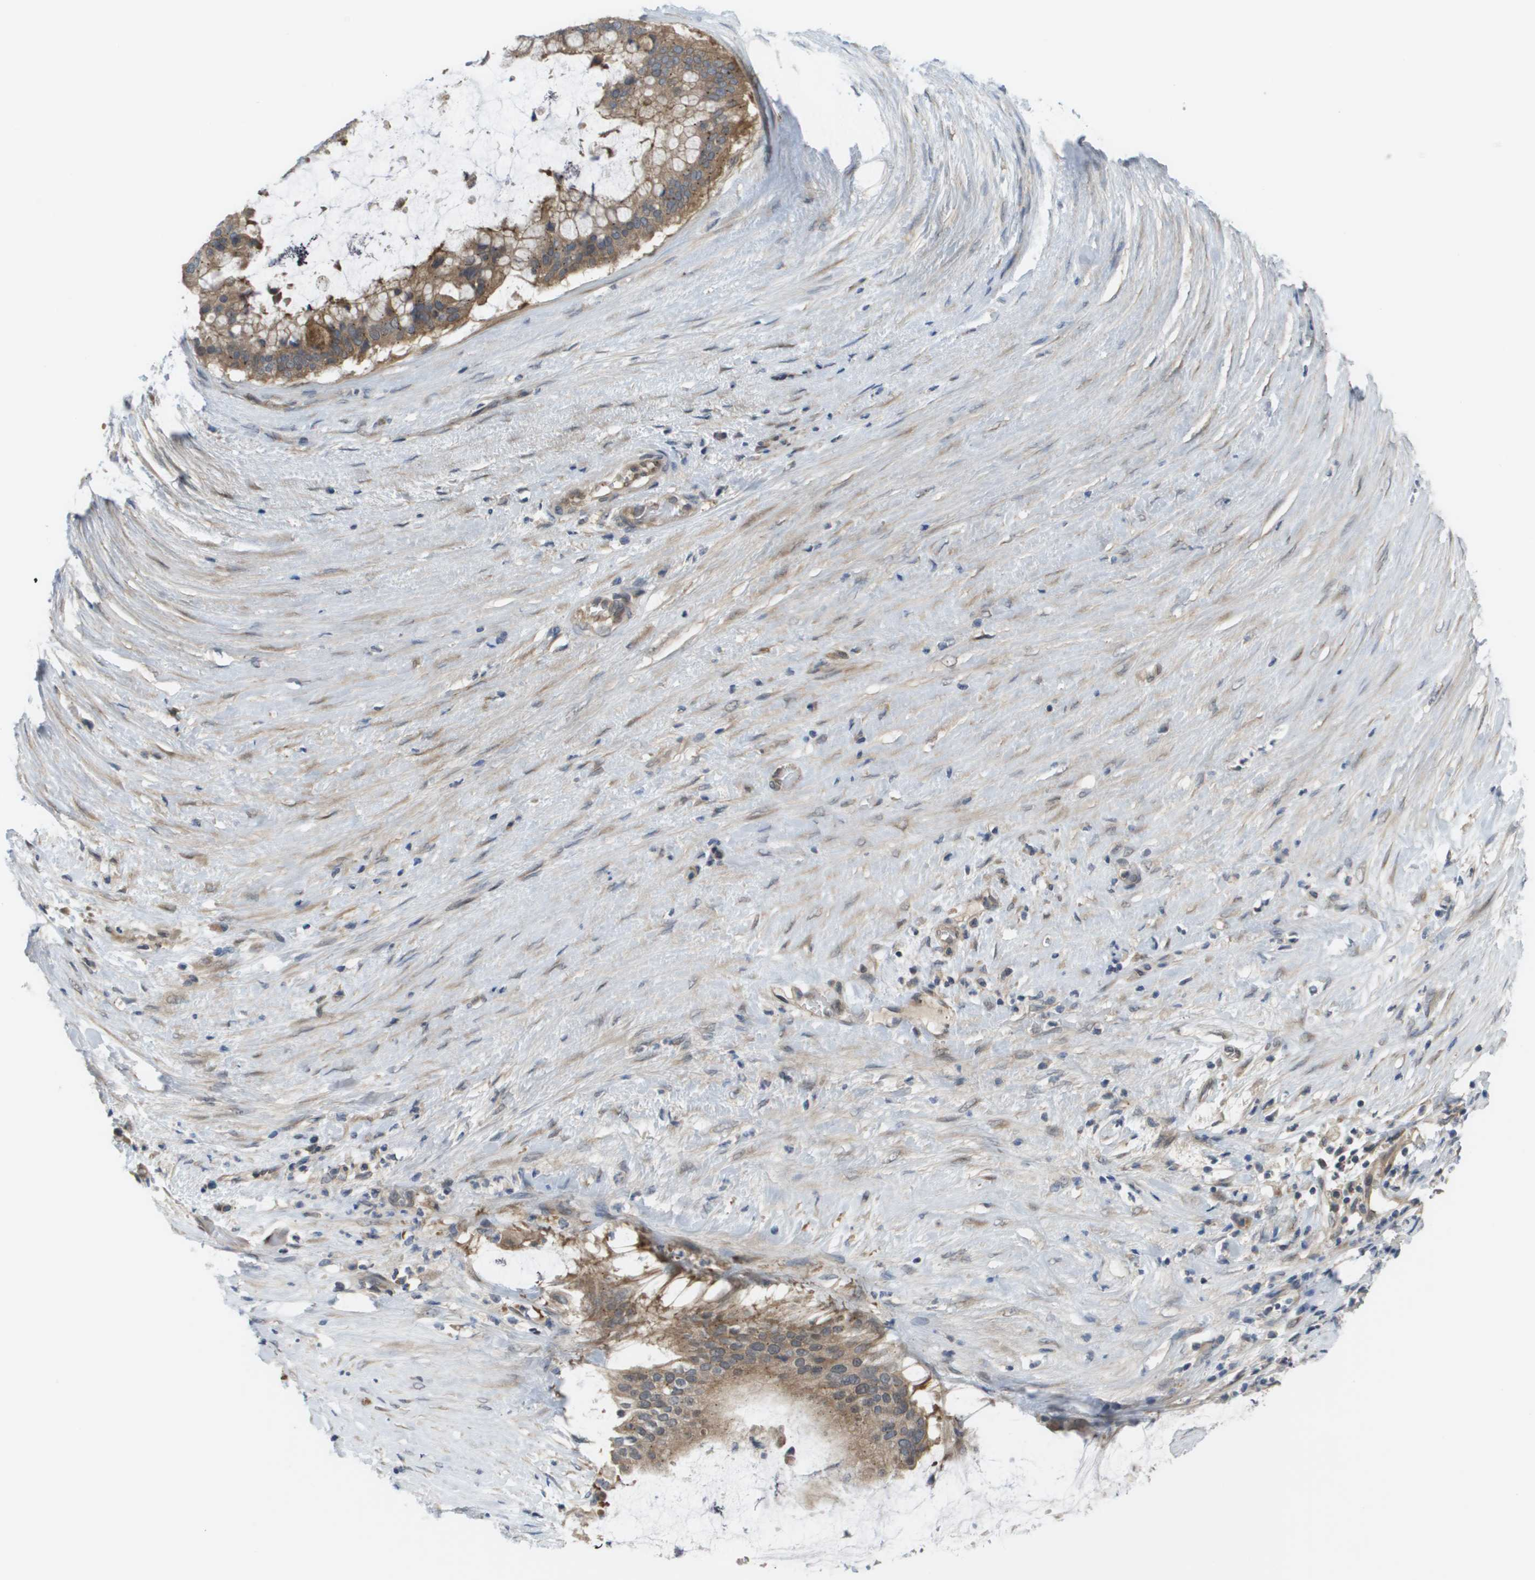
{"staining": {"intensity": "moderate", "quantity": ">75%", "location": "cytoplasmic/membranous"}, "tissue": "pancreatic cancer", "cell_type": "Tumor cells", "image_type": "cancer", "snomed": [{"axis": "morphology", "description": "Adenocarcinoma, NOS"}, {"axis": "topography", "description": "Pancreas"}], "caption": "Pancreatic cancer was stained to show a protein in brown. There is medium levels of moderate cytoplasmic/membranous staining in approximately >75% of tumor cells. (DAB (3,3'-diaminobenzidine) IHC with brightfield microscopy, high magnification).", "gene": "CTPS2", "patient": {"sex": "male", "age": 41}}